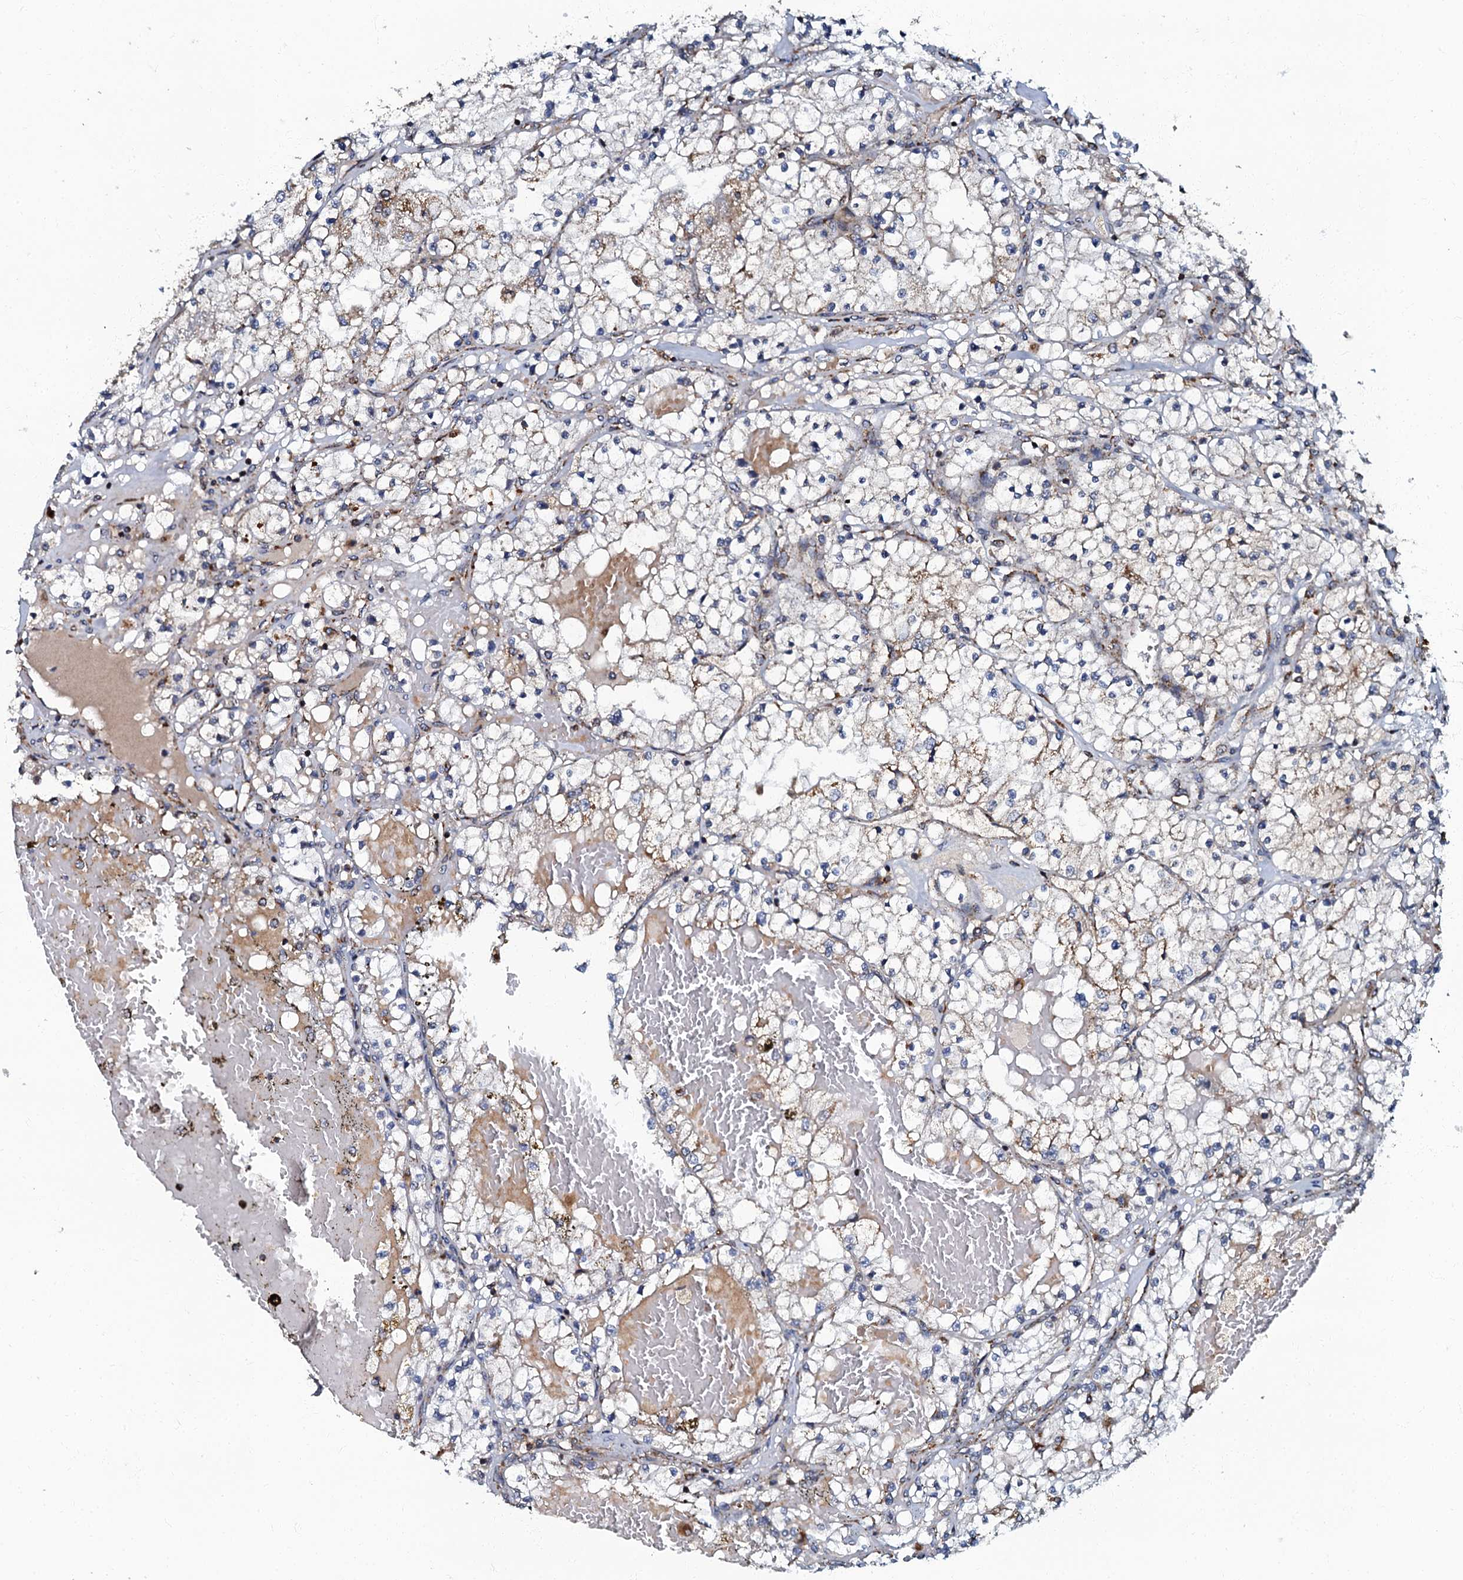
{"staining": {"intensity": "weak", "quantity": "<25%", "location": "cytoplasmic/membranous"}, "tissue": "renal cancer", "cell_type": "Tumor cells", "image_type": "cancer", "snomed": [{"axis": "morphology", "description": "Normal tissue, NOS"}, {"axis": "morphology", "description": "Adenocarcinoma, NOS"}, {"axis": "topography", "description": "Kidney"}], "caption": "This is a image of immunohistochemistry staining of renal cancer, which shows no positivity in tumor cells.", "gene": "NDUFA12", "patient": {"sex": "male", "age": 68}}